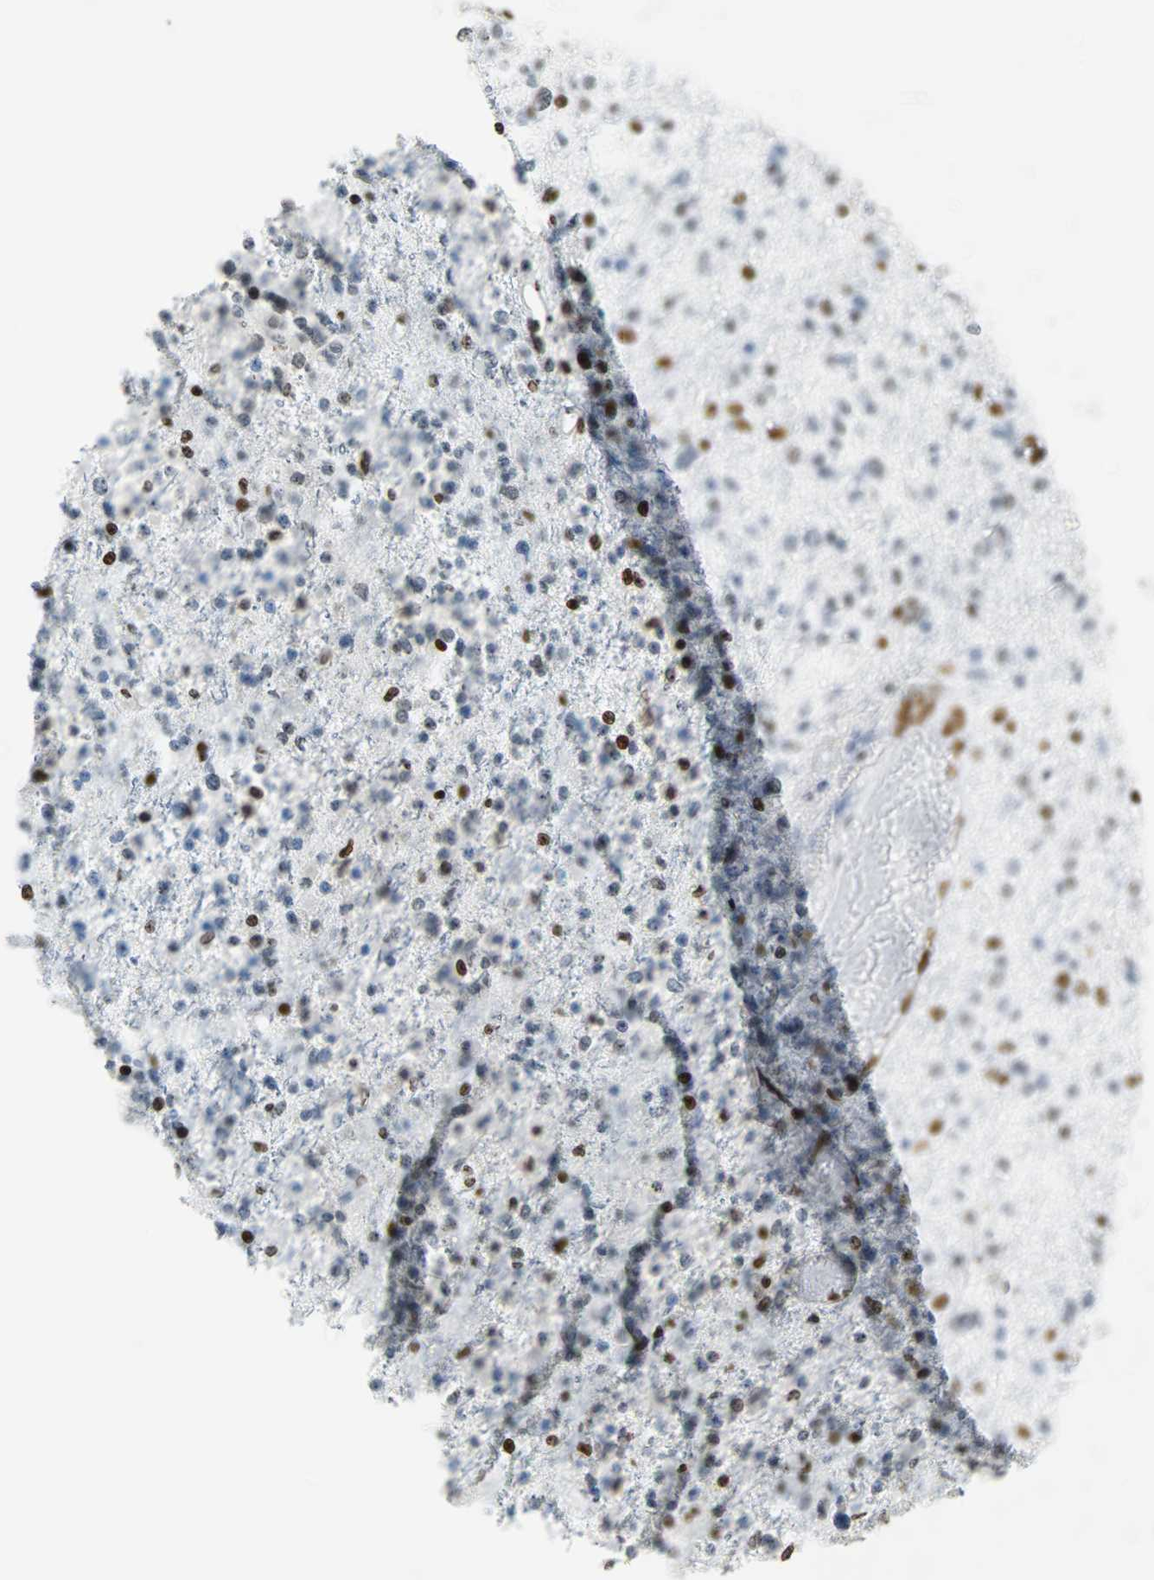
{"staining": {"intensity": "moderate", "quantity": "25%-75%", "location": "nuclear"}, "tissue": "glioma", "cell_type": "Tumor cells", "image_type": "cancer", "snomed": [{"axis": "morphology", "description": "Glioma, malignant, Low grade"}, {"axis": "topography", "description": "Brain"}], "caption": "The image reveals staining of malignant low-grade glioma, revealing moderate nuclear protein staining (brown color) within tumor cells.", "gene": "ZNF131", "patient": {"sex": "female", "age": 22}}